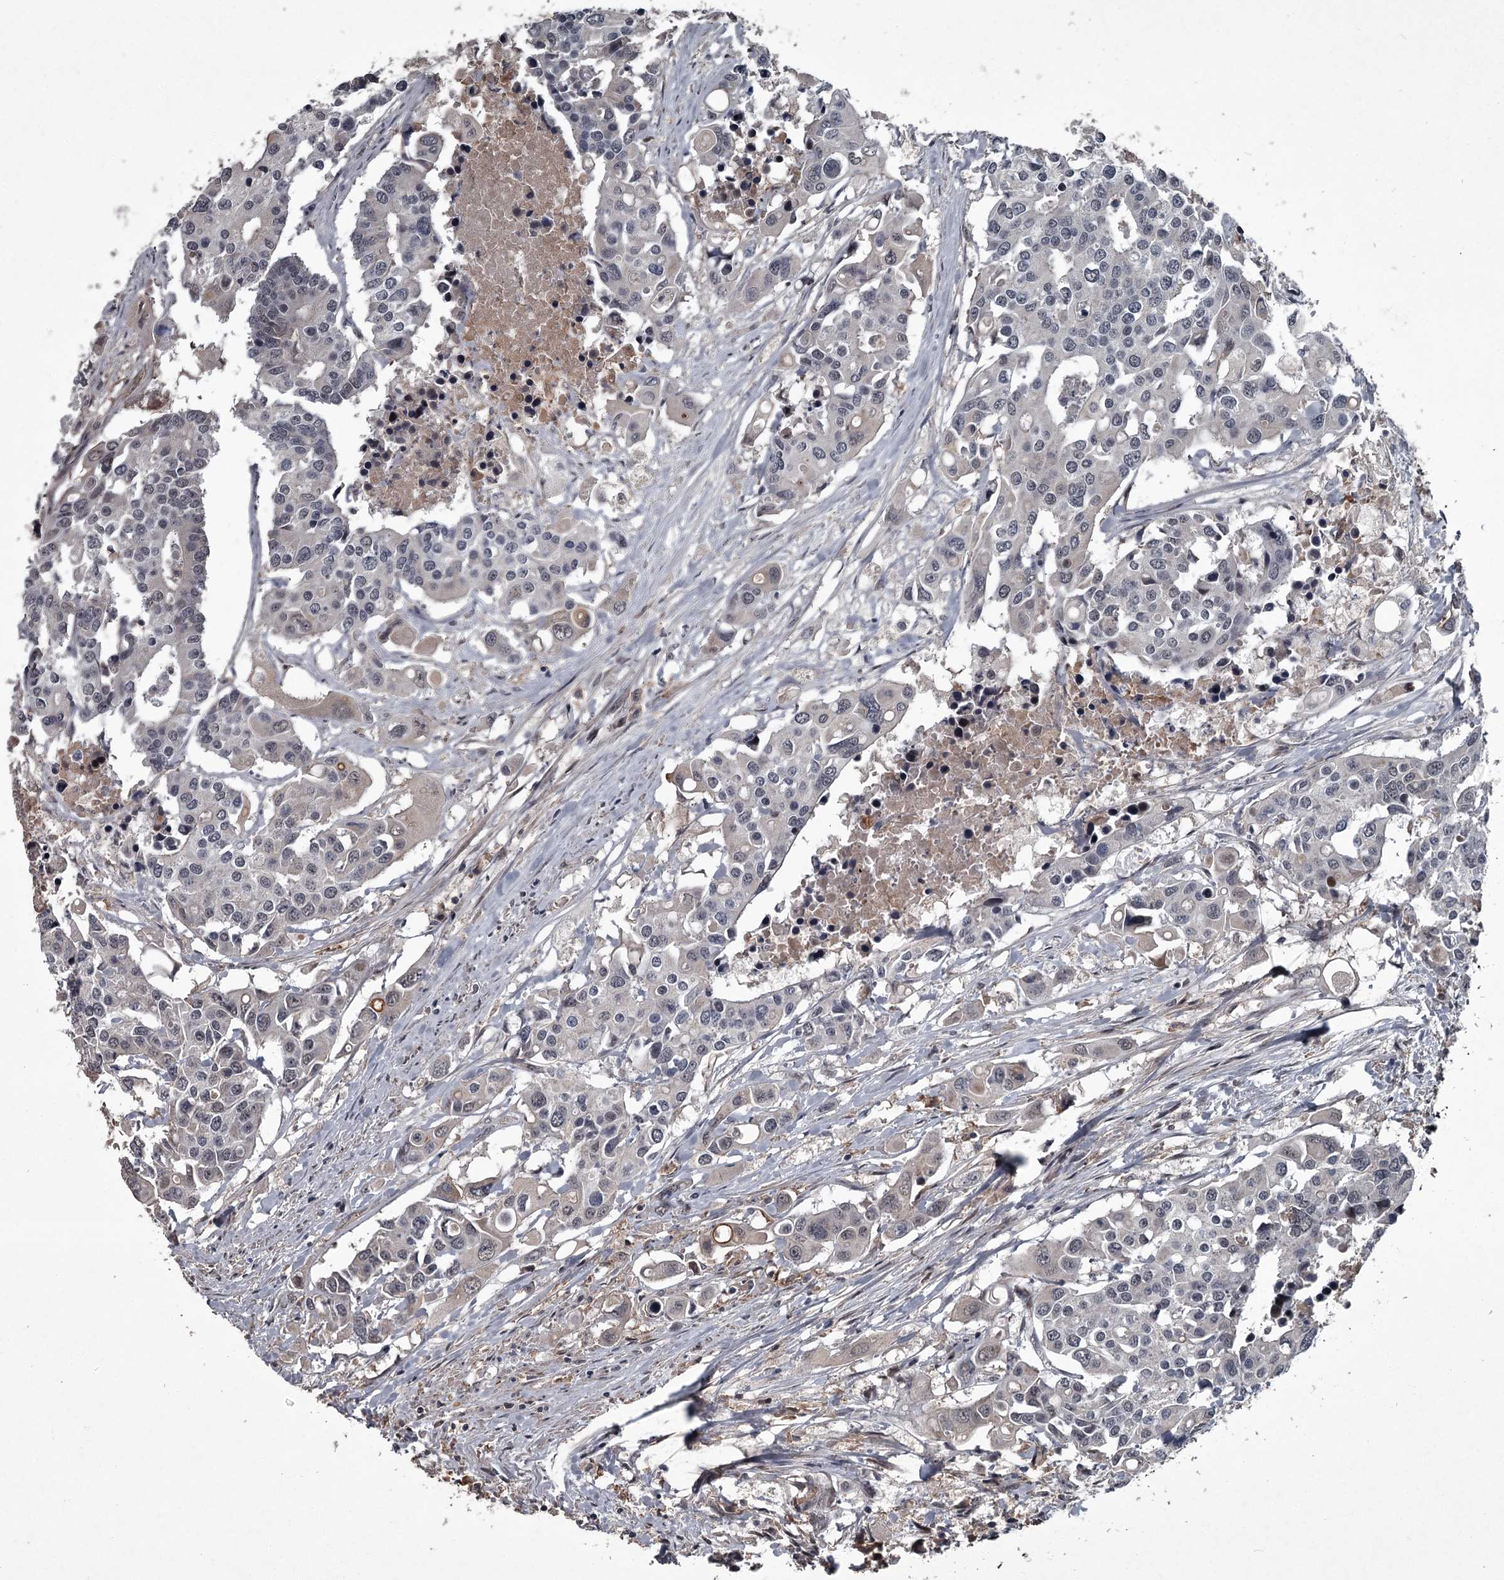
{"staining": {"intensity": "negative", "quantity": "none", "location": "none"}, "tissue": "colorectal cancer", "cell_type": "Tumor cells", "image_type": "cancer", "snomed": [{"axis": "morphology", "description": "Adenocarcinoma, NOS"}, {"axis": "topography", "description": "Colon"}], "caption": "Tumor cells show no significant protein staining in colorectal cancer (adenocarcinoma).", "gene": "FLVCR2", "patient": {"sex": "male", "age": 77}}